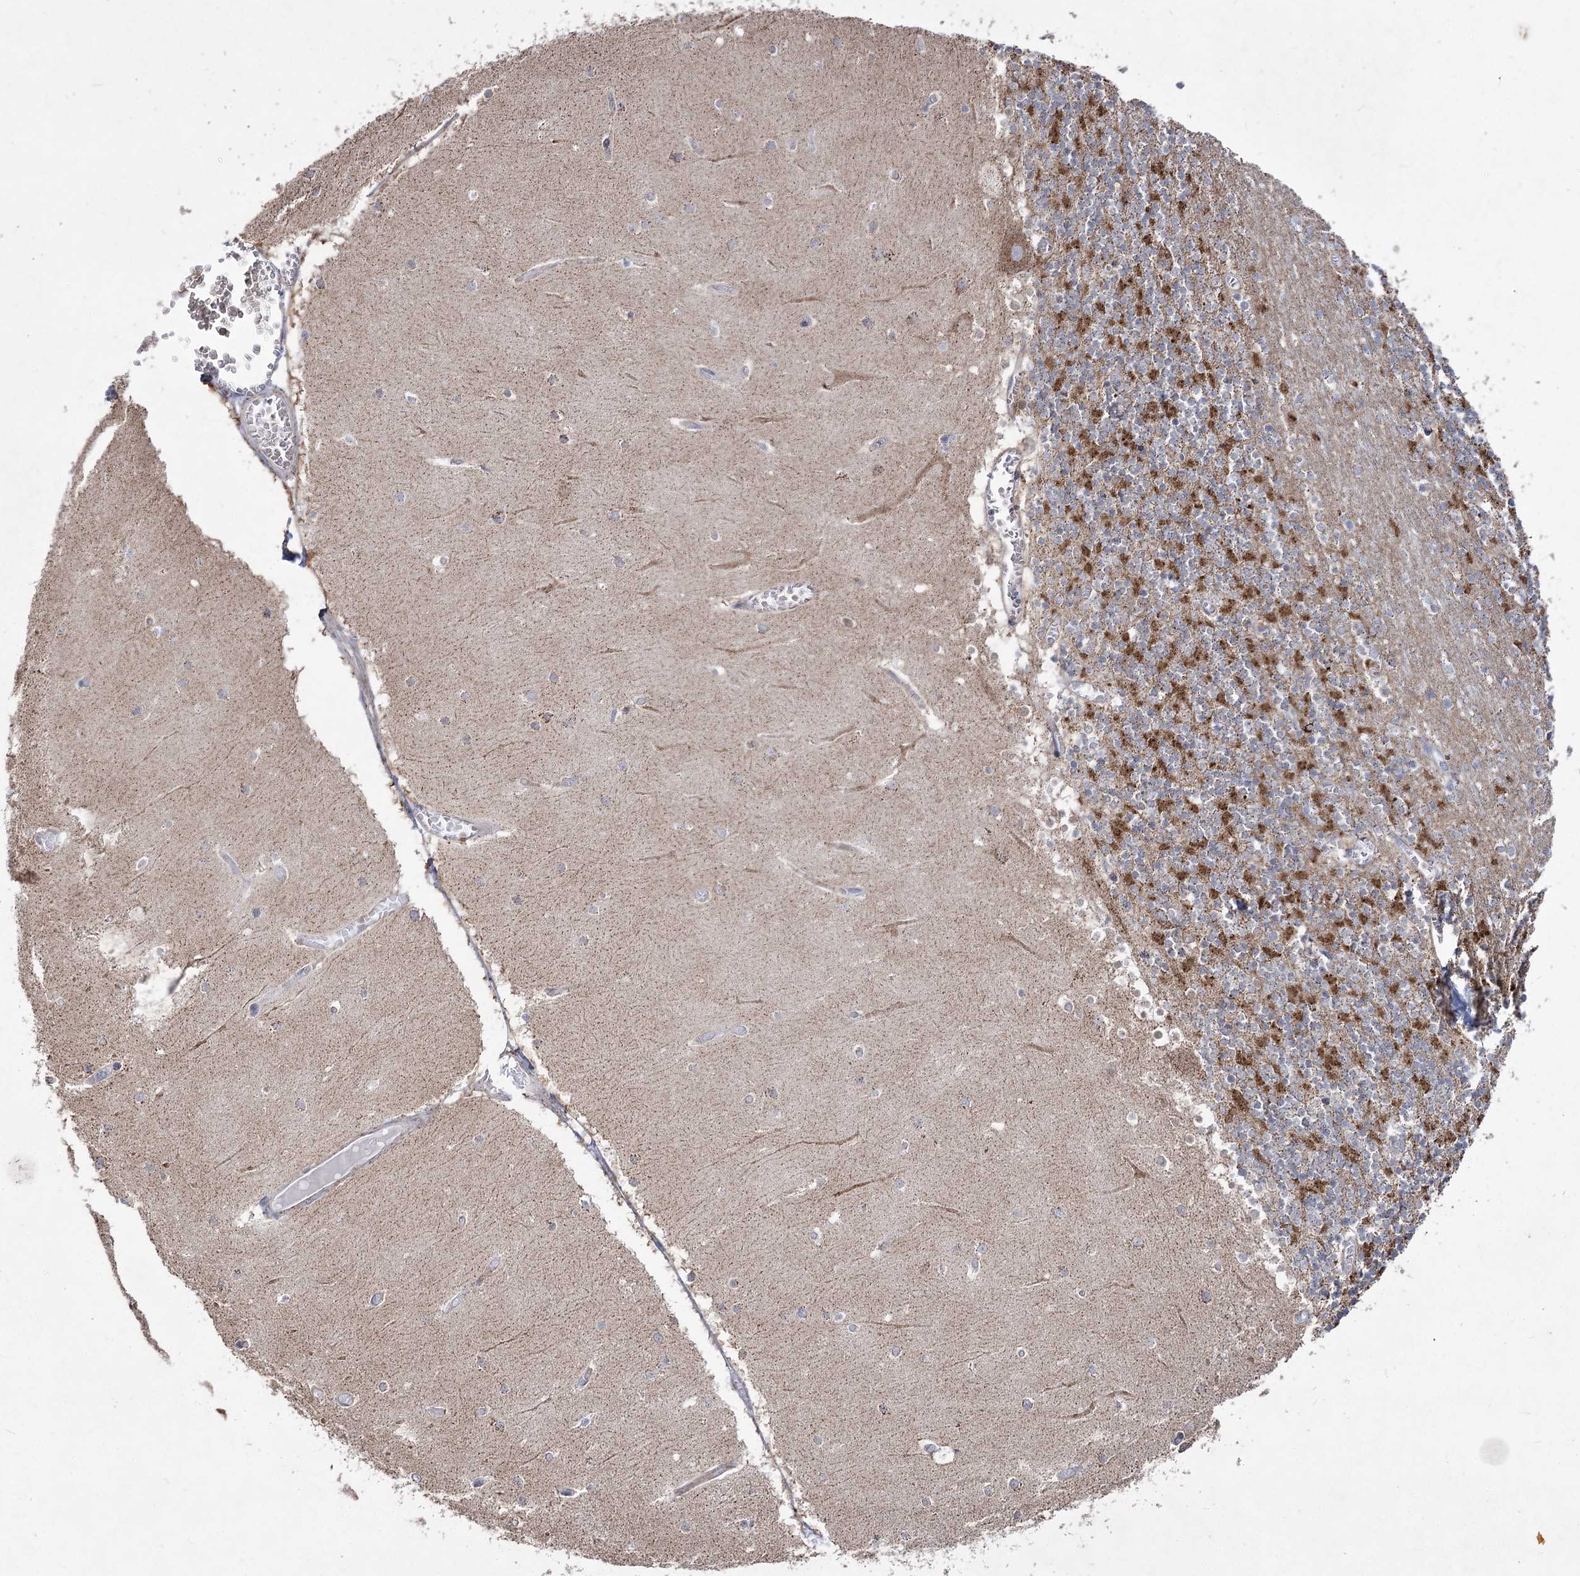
{"staining": {"intensity": "strong", "quantity": "25%-75%", "location": "cytoplasmic/membranous"}, "tissue": "cerebellum", "cell_type": "Cells in granular layer", "image_type": "normal", "snomed": [{"axis": "morphology", "description": "Normal tissue, NOS"}, {"axis": "topography", "description": "Cerebellum"}], "caption": "Immunohistochemistry (IHC) image of benign human cerebellum stained for a protein (brown), which exhibits high levels of strong cytoplasmic/membranous positivity in approximately 25%-75% of cells in granular layer.", "gene": "PDHB", "patient": {"sex": "female", "age": 28}}